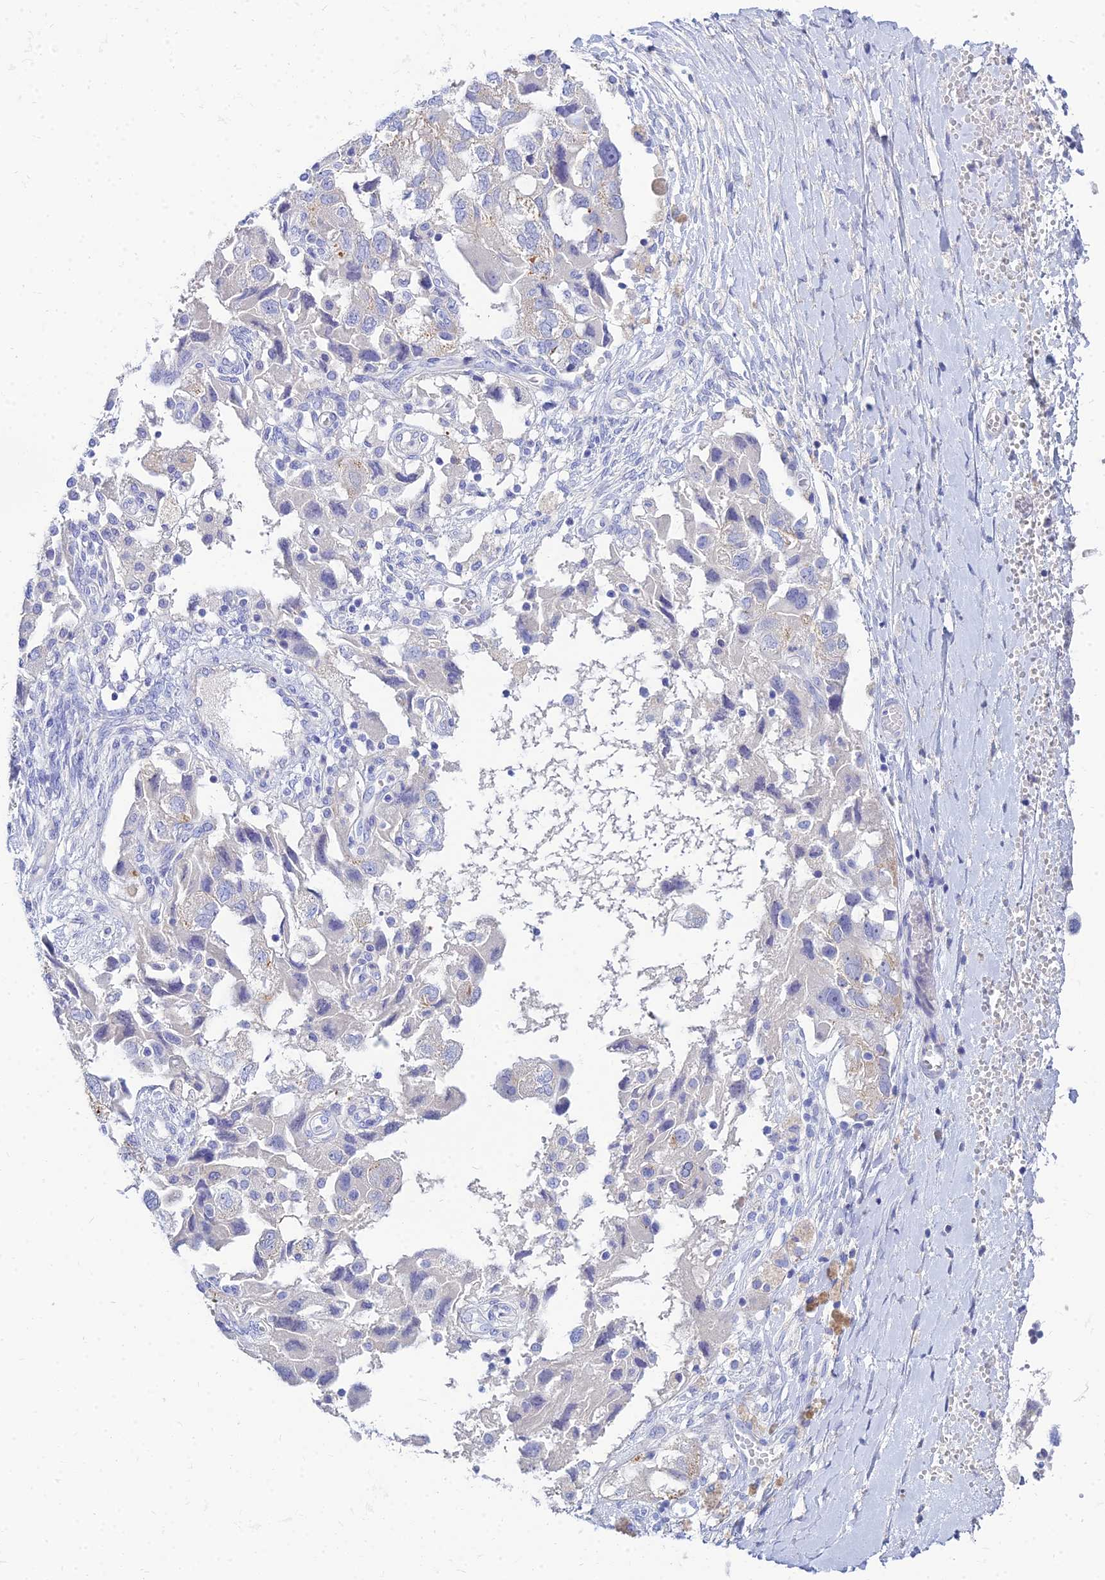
{"staining": {"intensity": "negative", "quantity": "none", "location": "none"}, "tissue": "ovarian cancer", "cell_type": "Tumor cells", "image_type": "cancer", "snomed": [{"axis": "morphology", "description": "Carcinoma, NOS"}, {"axis": "morphology", "description": "Cystadenocarcinoma, serous, NOS"}, {"axis": "topography", "description": "Ovary"}], "caption": "Ovarian carcinoma stained for a protein using IHC demonstrates no positivity tumor cells.", "gene": "ZNF552", "patient": {"sex": "female", "age": 69}}